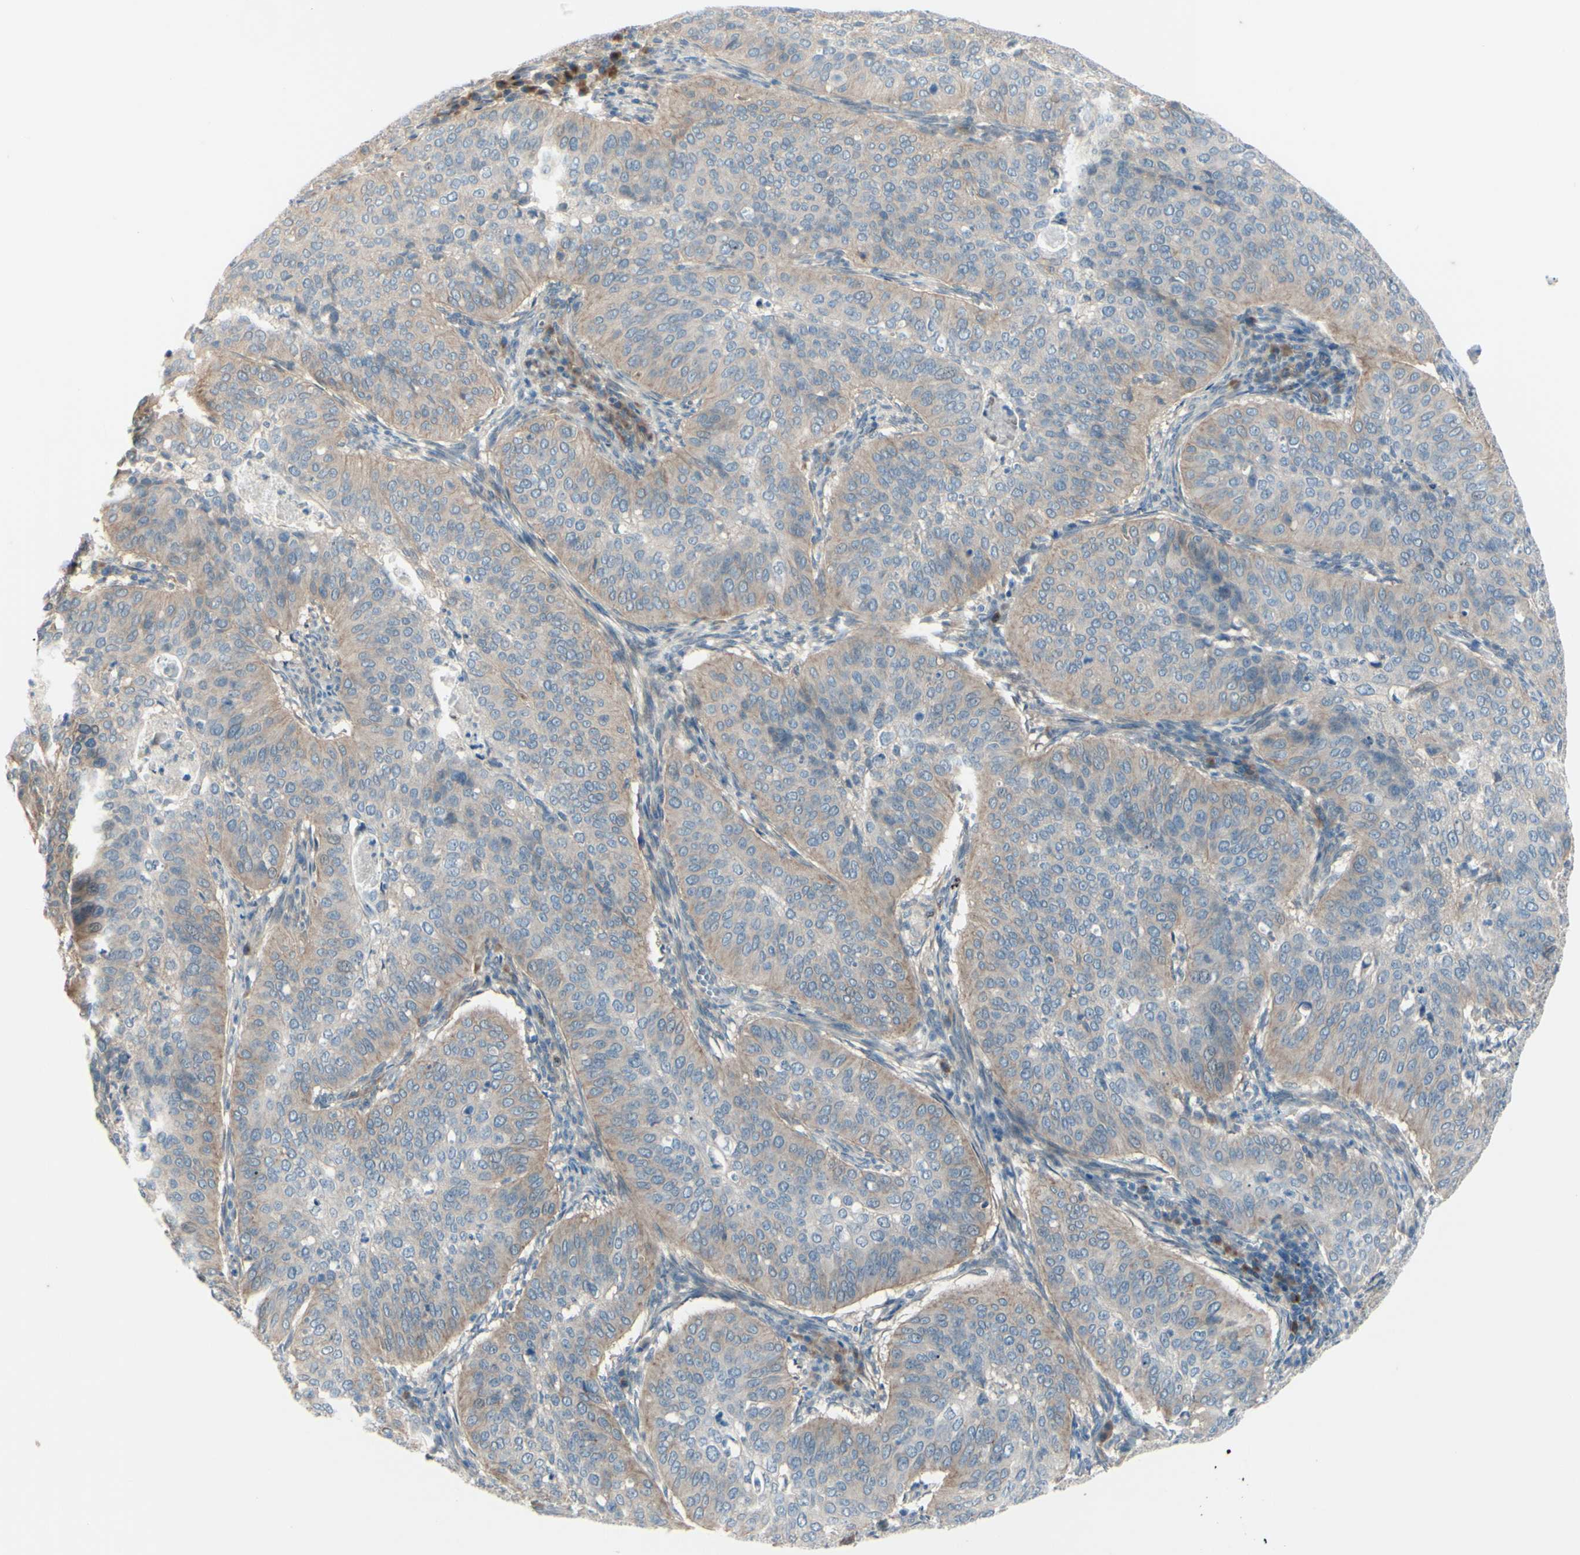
{"staining": {"intensity": "moderate", "quantity": ">75%", "location": "cytoplasmic/membranous"}, "tissue": "cervical cancer", "cell_type": "Tumor cells", "image_type": "cancer", "snomed": [{"axis": "morphology", "description": "Normal tissue, NOS"}, {"axis": "morphology", "description": "Squamous cell carcinoma, NOS"}, {"axis": "topography", "description": "Cervix"}], "caption": "Moderate cytoplasmic/membranous expression for a protein is identified in about >75% of tumor cells of squamous cell carcinoma (cervical) using immunohistochemistry (IHC).", "gene": "LRRK1", "patient": {"sex": "female", "age": 39}}